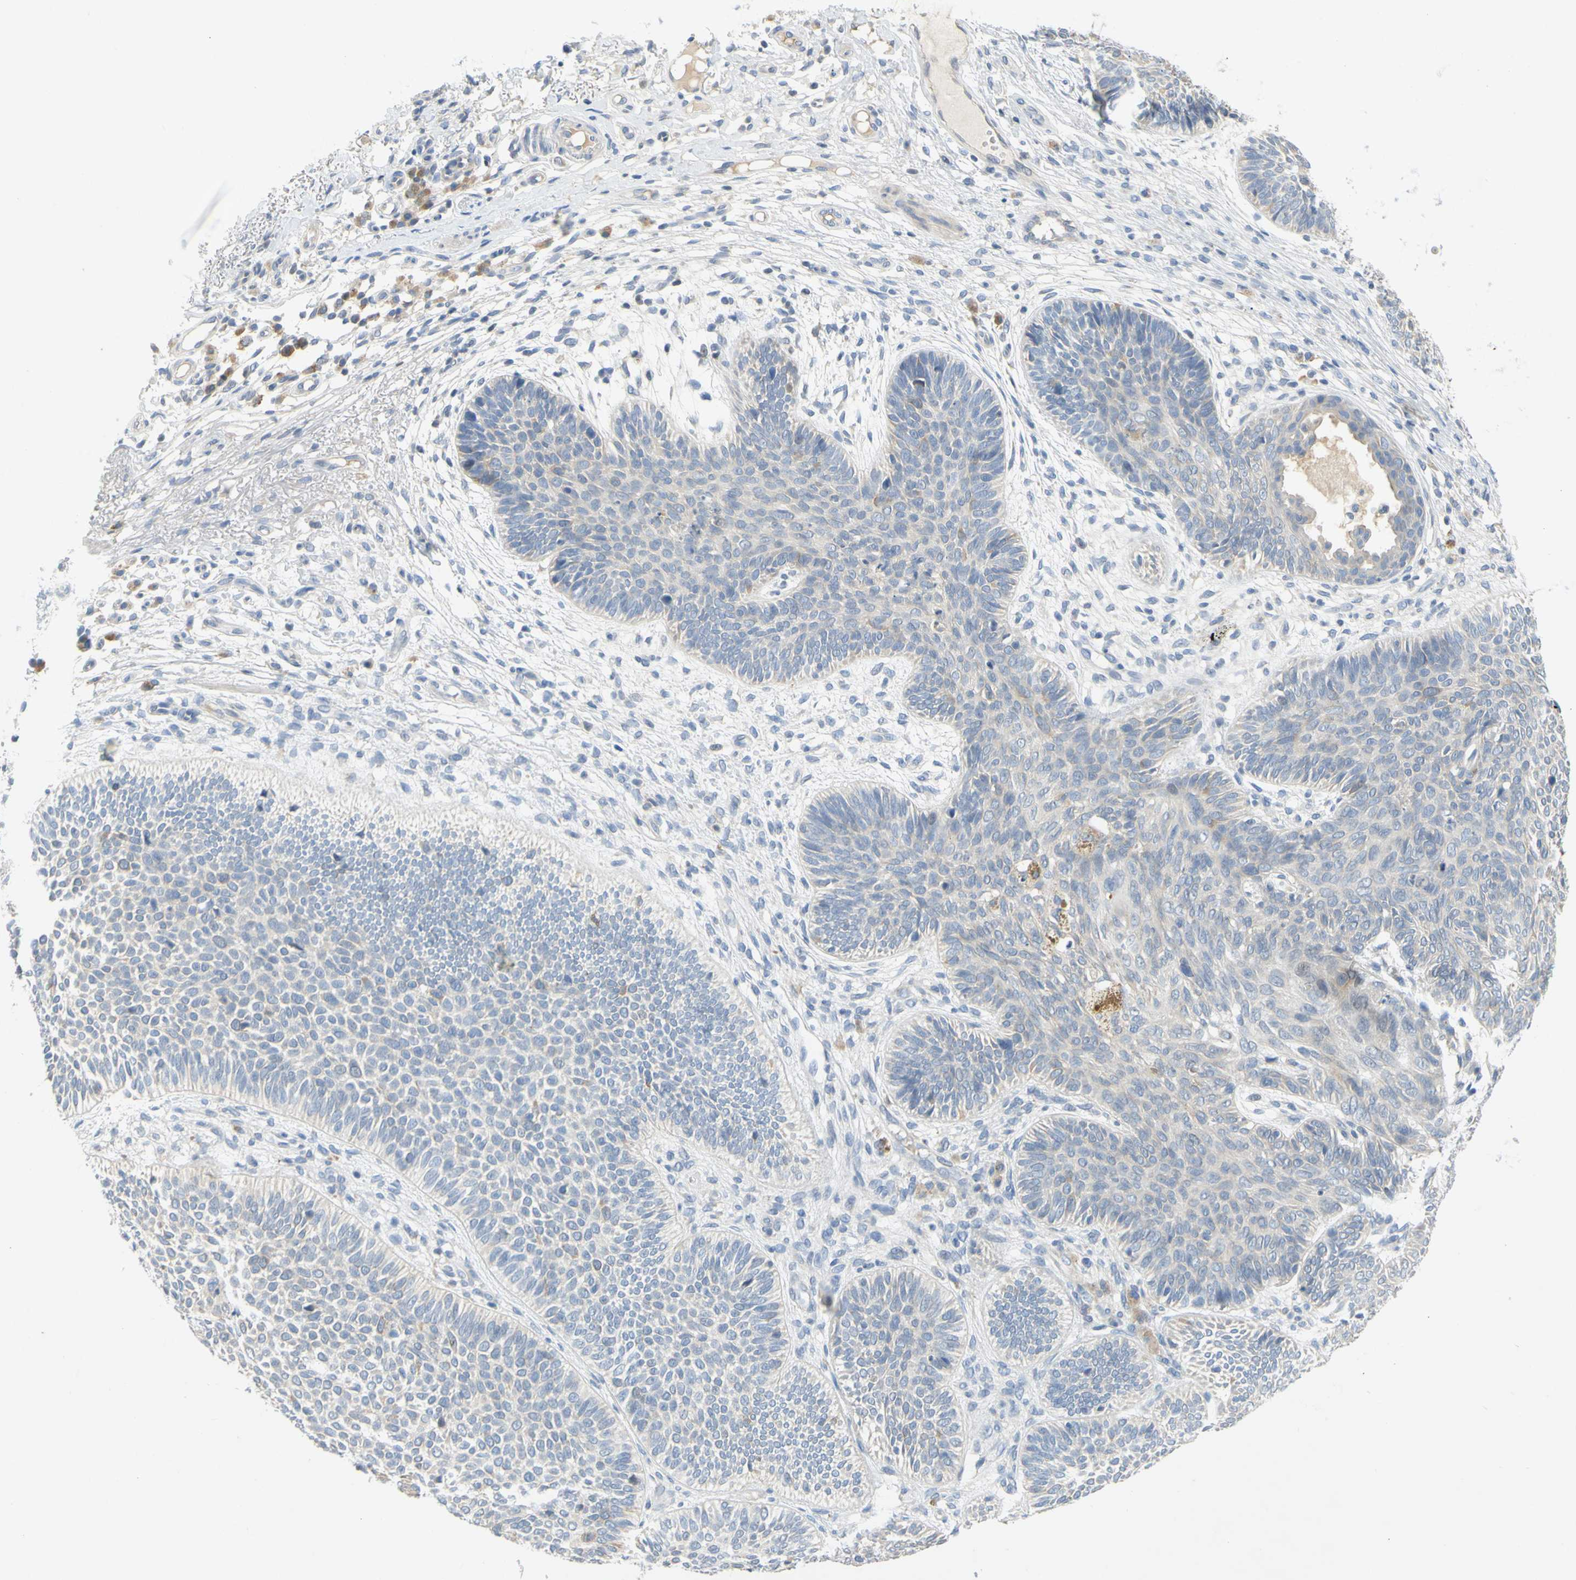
{"staining": {"intensity": "weak", "quantity": "<25%", "location": "cytoplasmic/membranous"}, "tissue": "skin cancer", "cell_type": "Tumor cells", "image_type": "cancer", "snomed": [{"axis": "morphology", "description": "Normal tissue, NOS"}, {"axis": "morphology", "description": "Basal cell carcinoma"}, {"axis": "topography", "description": "Skin"}], "caption": "The photomicrograph displays no staining of tumor cells in skin basal cell carcinoma.", "gene": "CCNB2", "patient": {"sex": "male", "age": 52}}